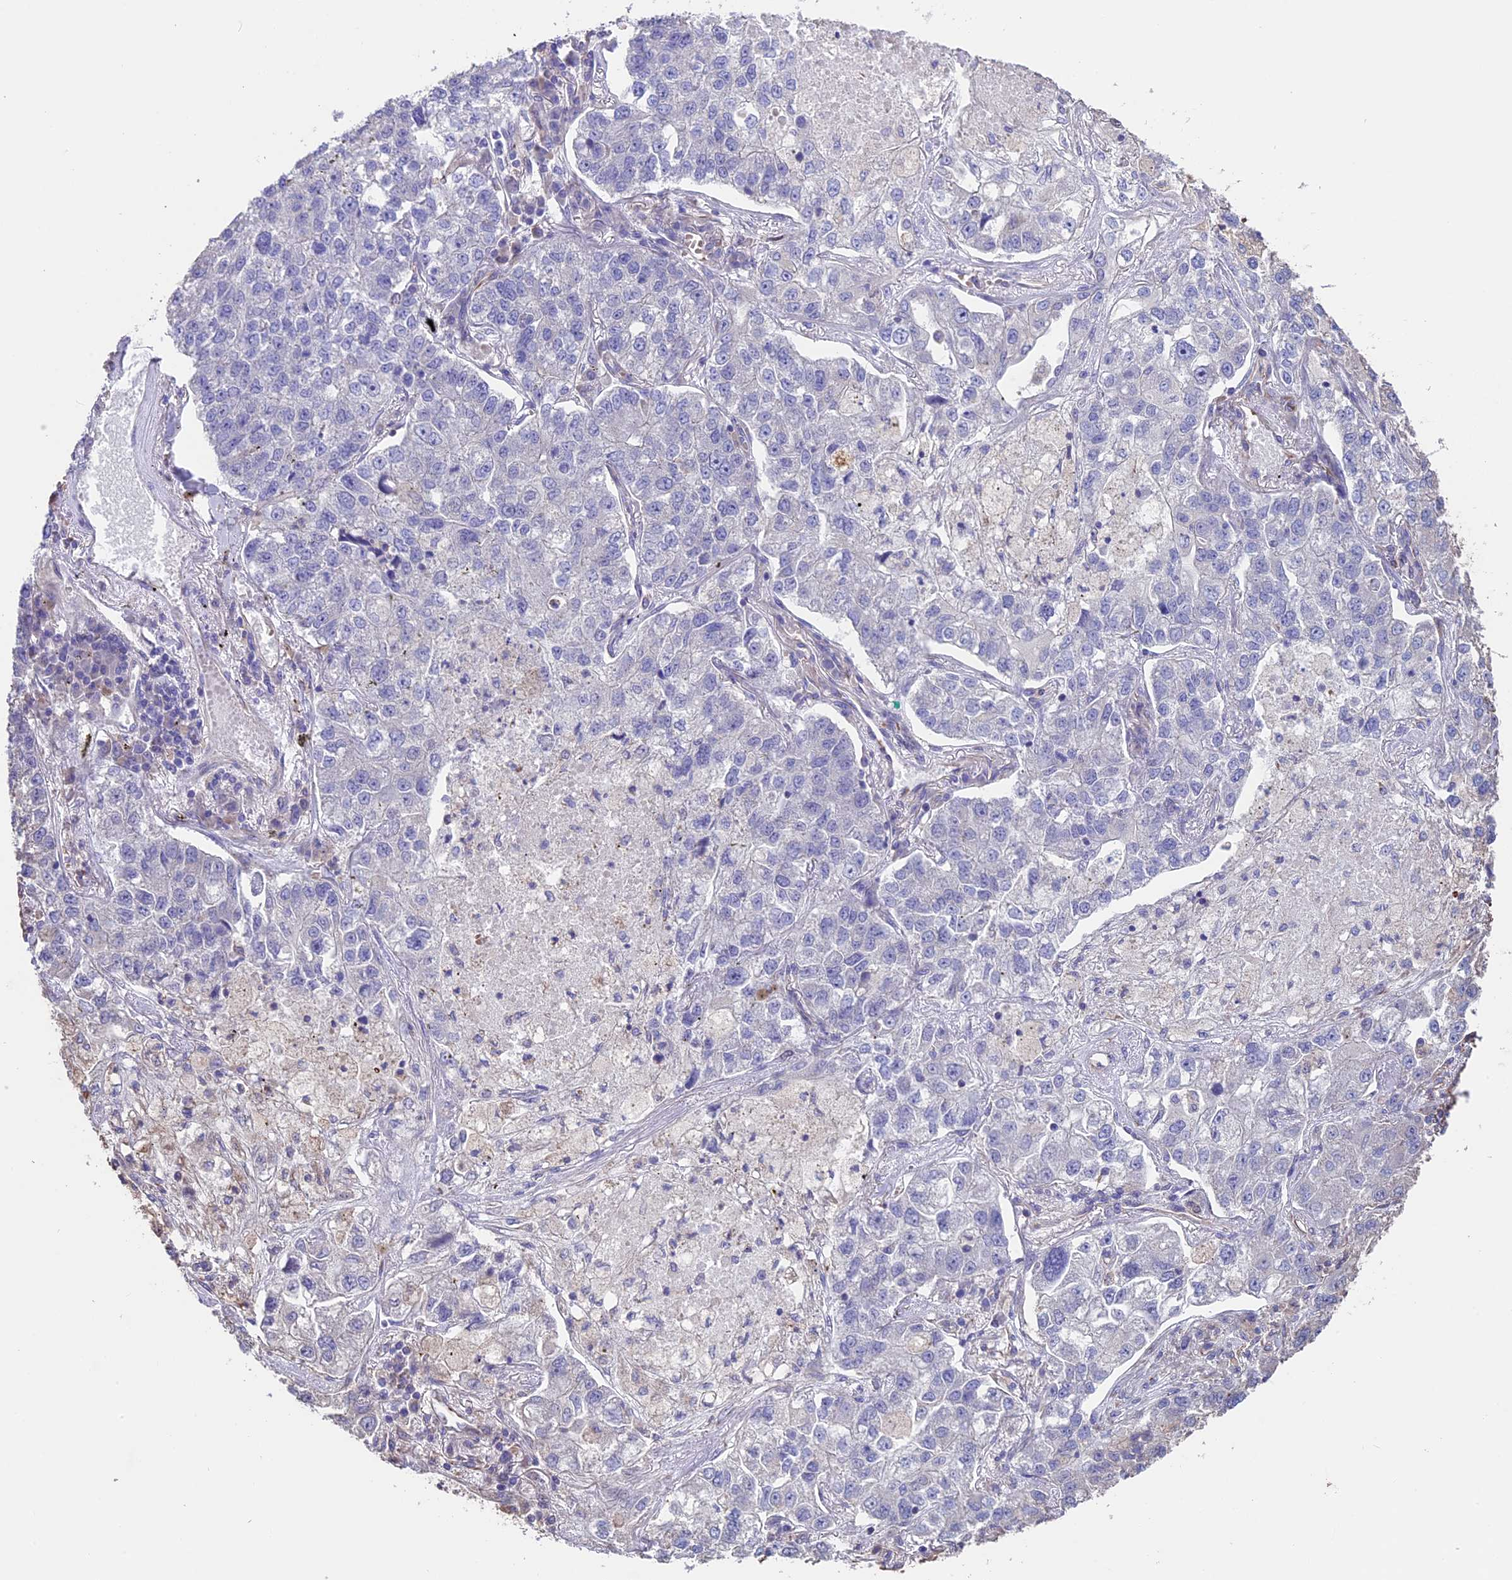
{"staining": {"intensity": "negative", "quantity": "none", "location": "none"}, "tissue": "lung cancer", "cell_type": "Tumor cells", "image_type": "cancer", "snomed": [{"axis": "morphology", "description": "Adenocarcinoma, NOS"}, {"axis": "topography", "description": "Lung"}], "caption": "Immunohistochemistry micrograph of lung adenocarcinoma stained for a protein (brown), which shows no positivity in tumor cells. (Stains: DAB (3,3'-diaminobenzidine) IHC with hematoxylin counter stain, Microscopy: brightfield microscopy at high magnification).", "gene": "SEH1L", "patient": {"sex": "male", "age": 49}}